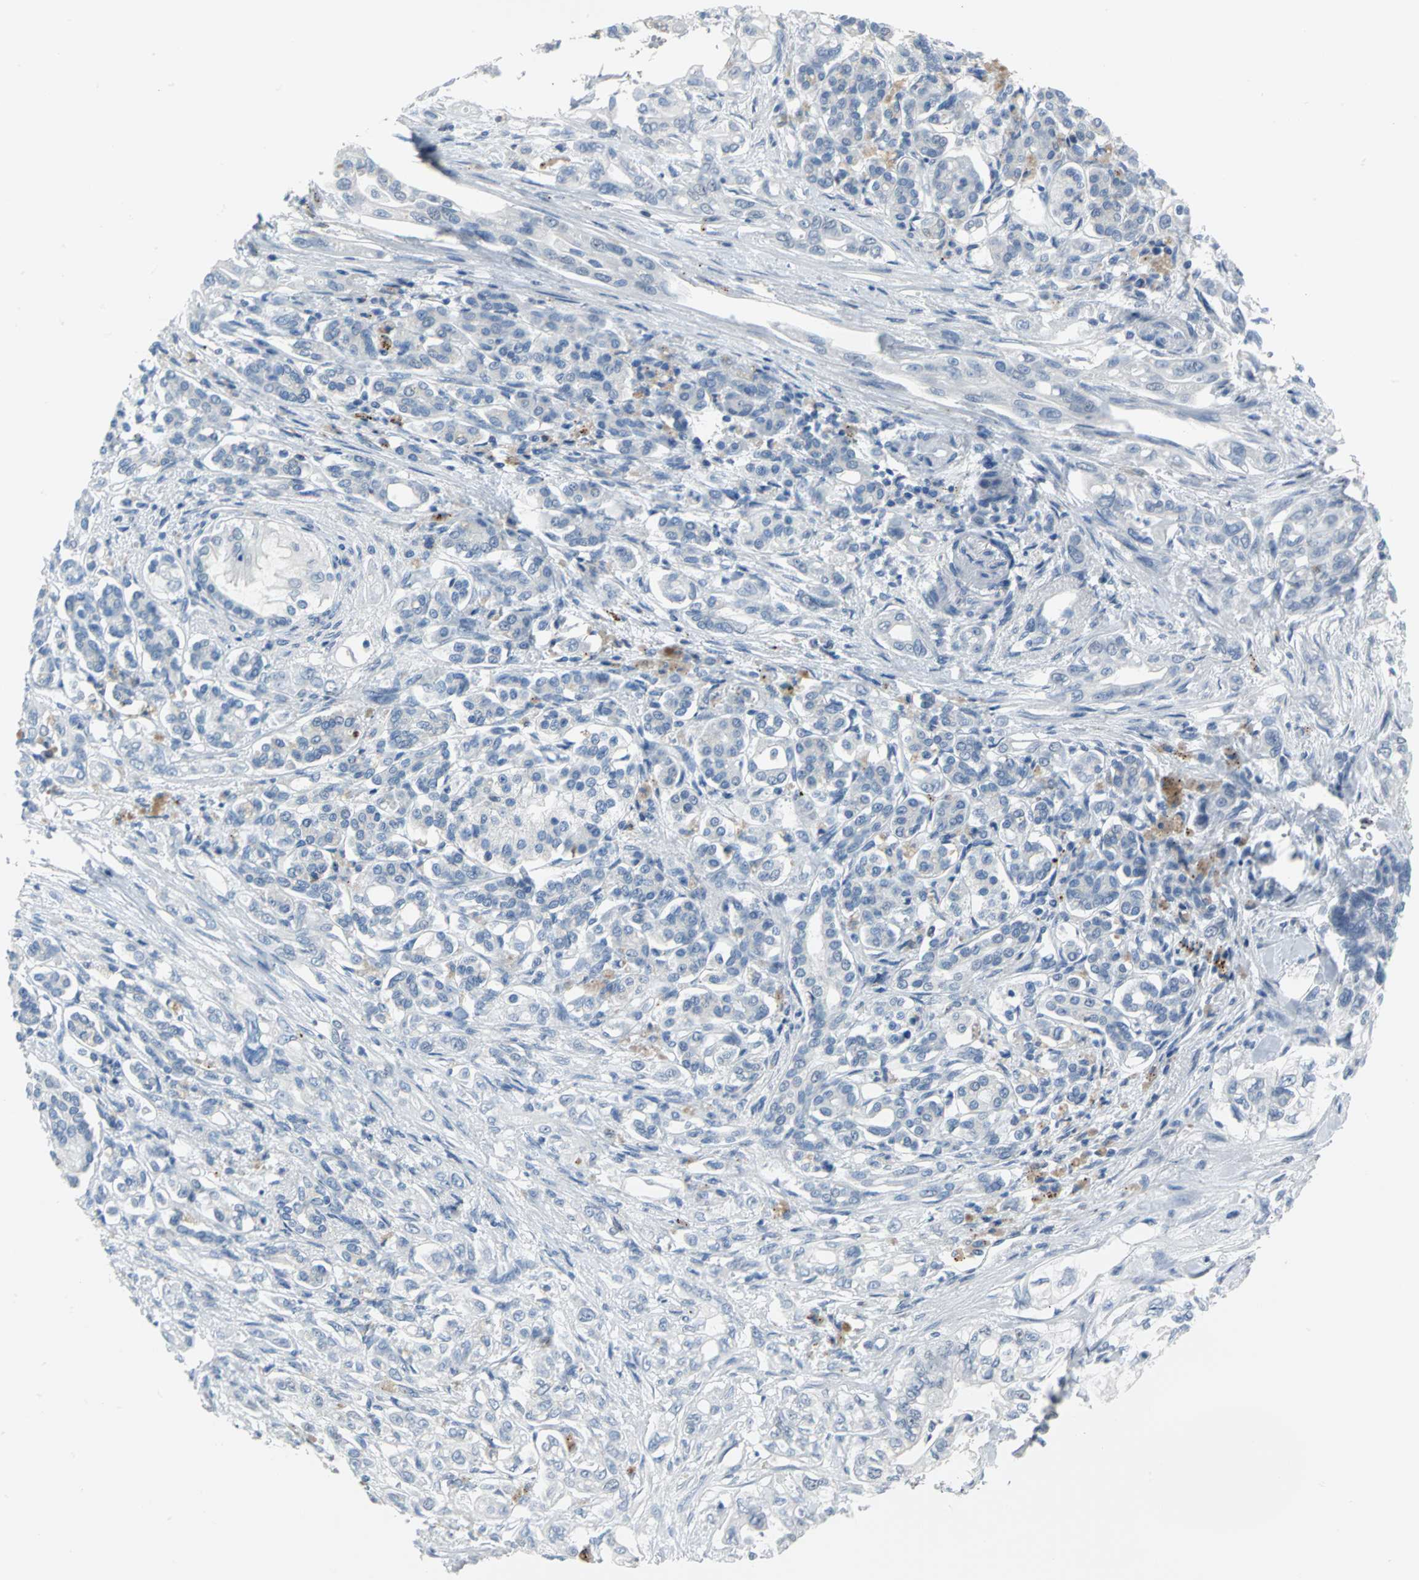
{"staining": {"intensity": "negative", "quantity": "none", "location": "none"}, "tissue": "pancreatic cancer", "cell_type": "Tumor cells", "image_type": "cancer", "snomed": [{"axis": "morphology", "description": "Normal tissue, NOS"}, {"axis": "topography", "description": "Pancreas"}], "caption": "An IHC image of pancreatic cancer is shown. There is no staining in tumor cells of pancreatic cancer.", "gene": "MCM3", "patient": {"sex": "male", "age": 42}}